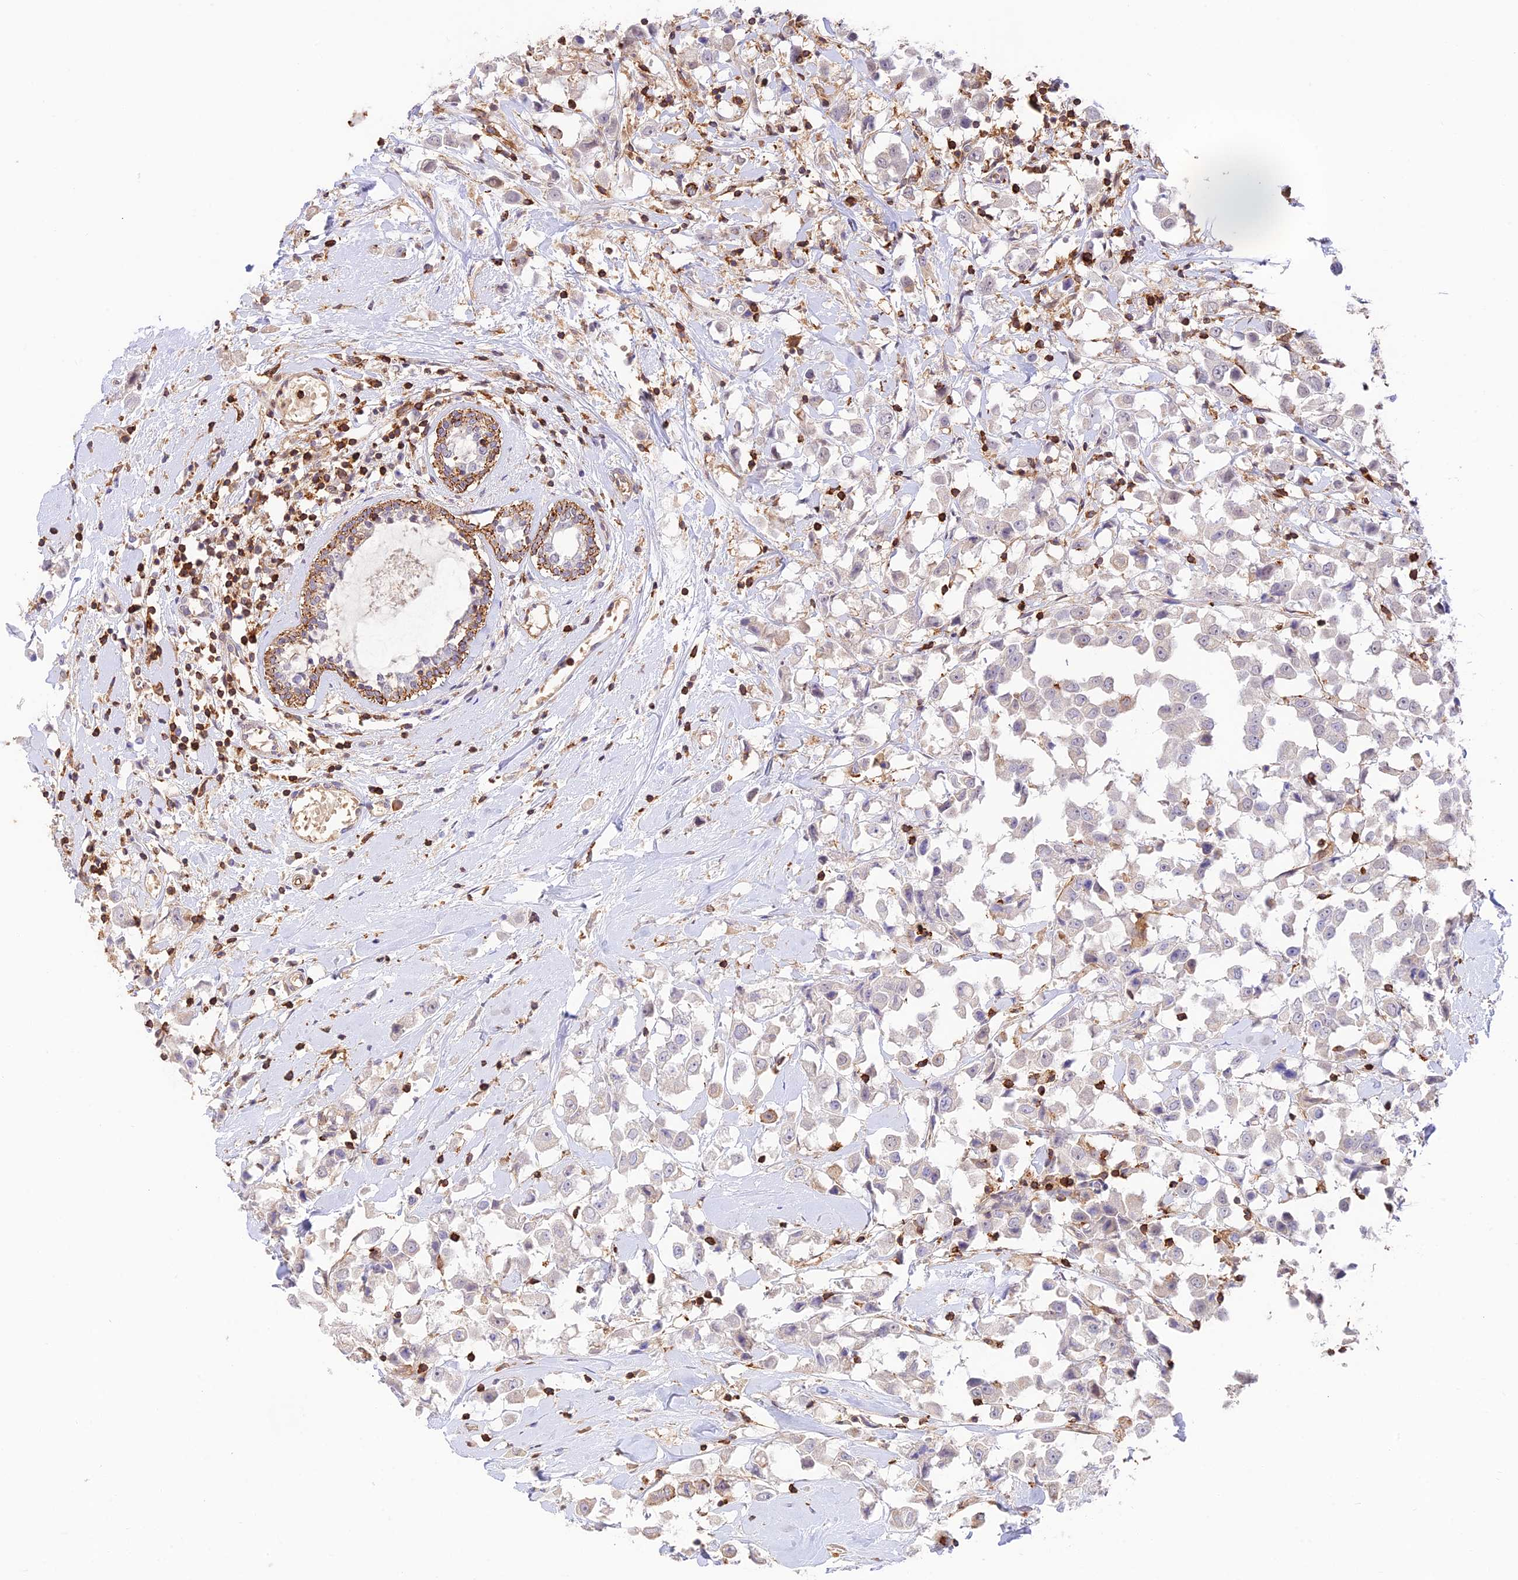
{"staining": {"intensity": "negative", "quantity": "none", "location": "none"}, "tissue": "breast cancer", "cell_type": "Tumor cells", "image_type": "cancer", "snomed": [{"axis": "morphology", "description": "Duct carcinoma"}, {"axis": "topography", "description": "Breast"}], "caption": "IHC micrograph of neoplastic tissue: human breast infiltrating ductal carcinoma stained with DAB shows no significant protein expression in tumor cells.", "gene": "DENND1C", "patient": {"sex": "female", "age": 61}}